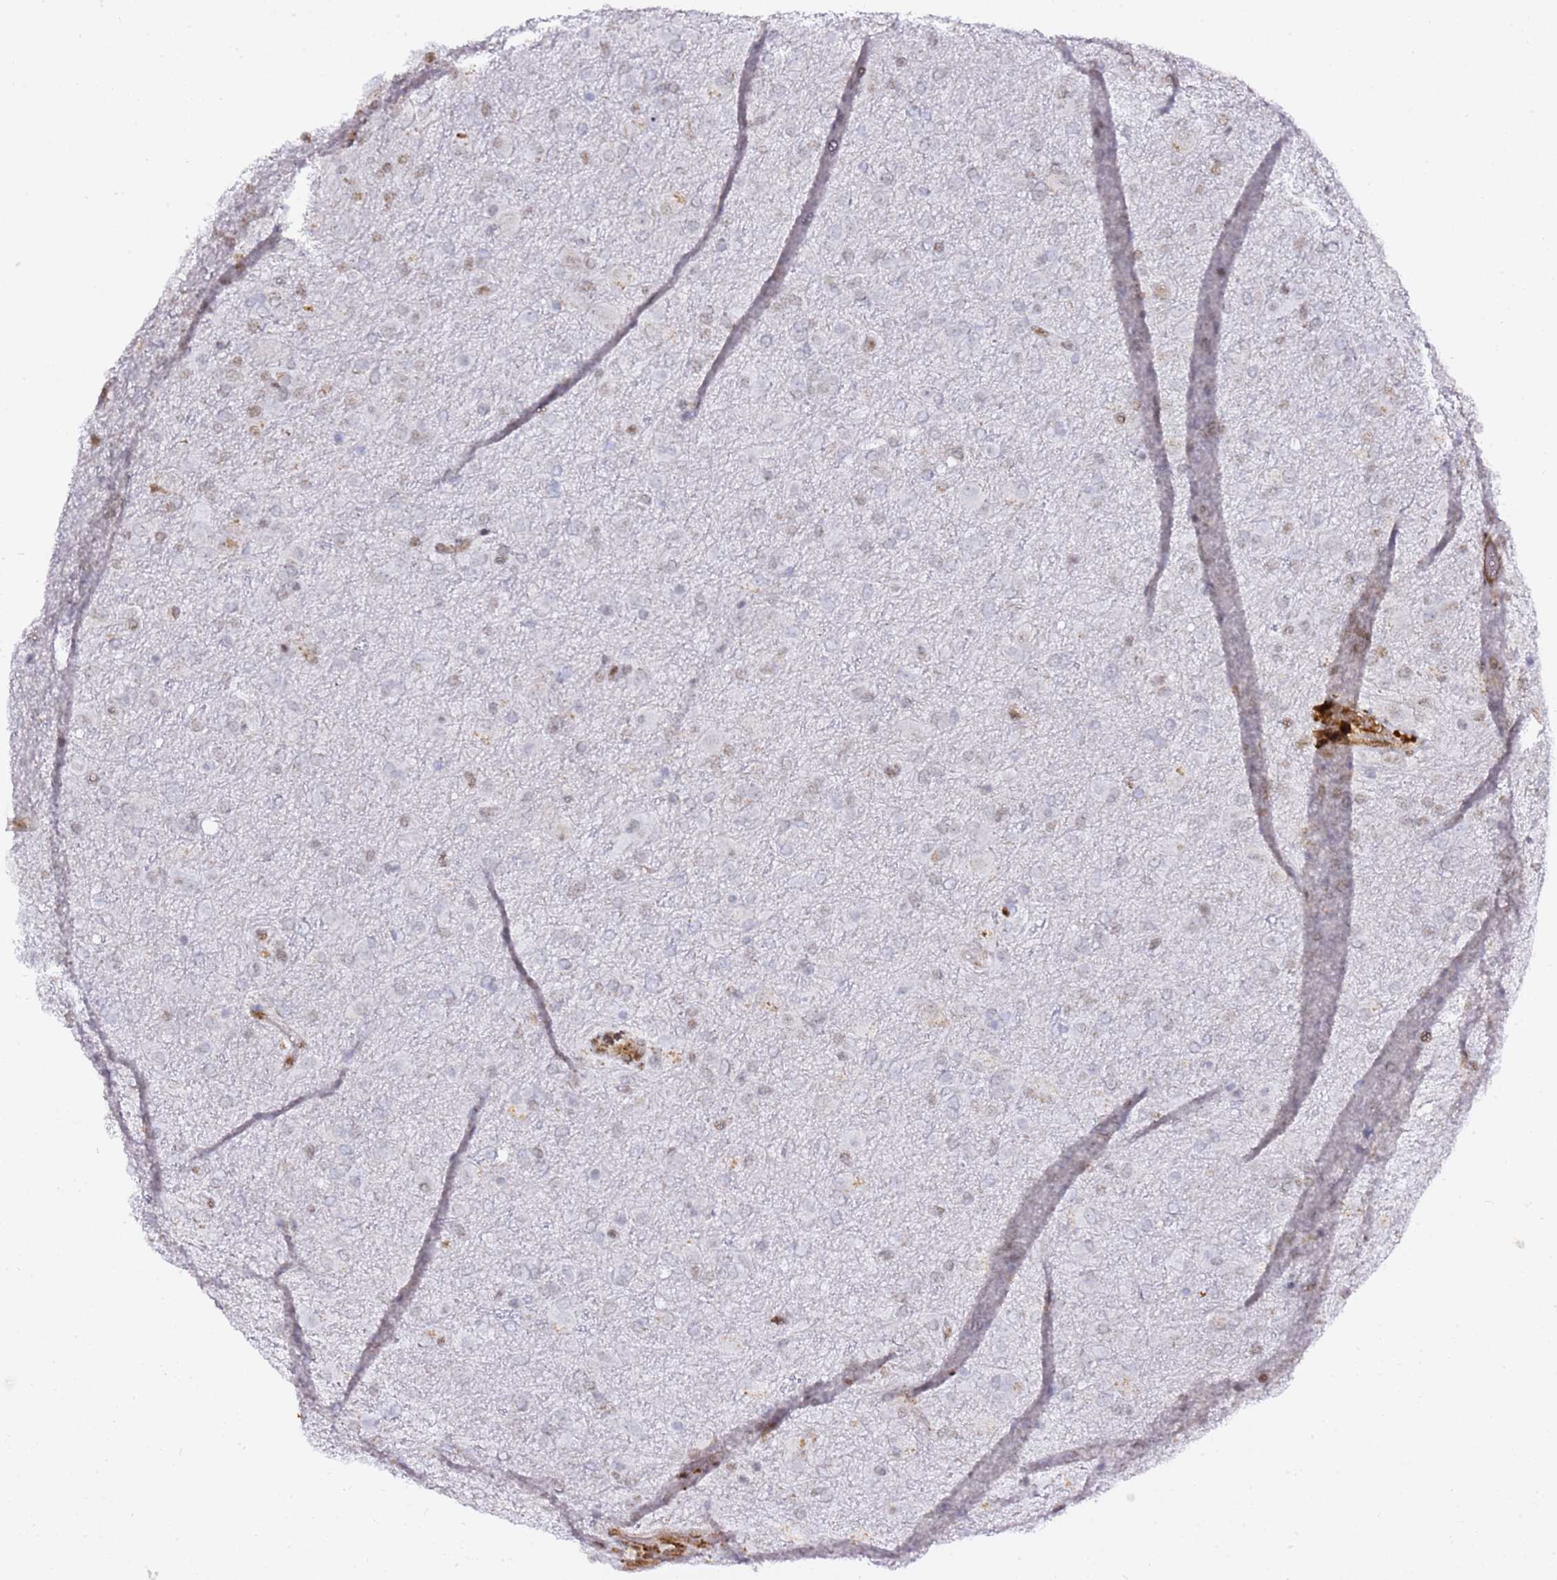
{"staining": {"intensity": "negative", "quantity": "none", "location": "none"}, "tissue": "glioma", "cell_type": "Tumor cells", "image_type": "cancer", "snomed": [{"axis": "morphology", "description": "Glioma, malignant, Low grade"}, {"axis": "topography", "description": "Brain"}], "caption": "Immunohistochemistry micrograph of human low-grade glioma (malignant) stained for a protein (brown), which shows no positivity in tumor cells.", "gene": "GBP2", "patient": {"sex": "male", "age": 65}}